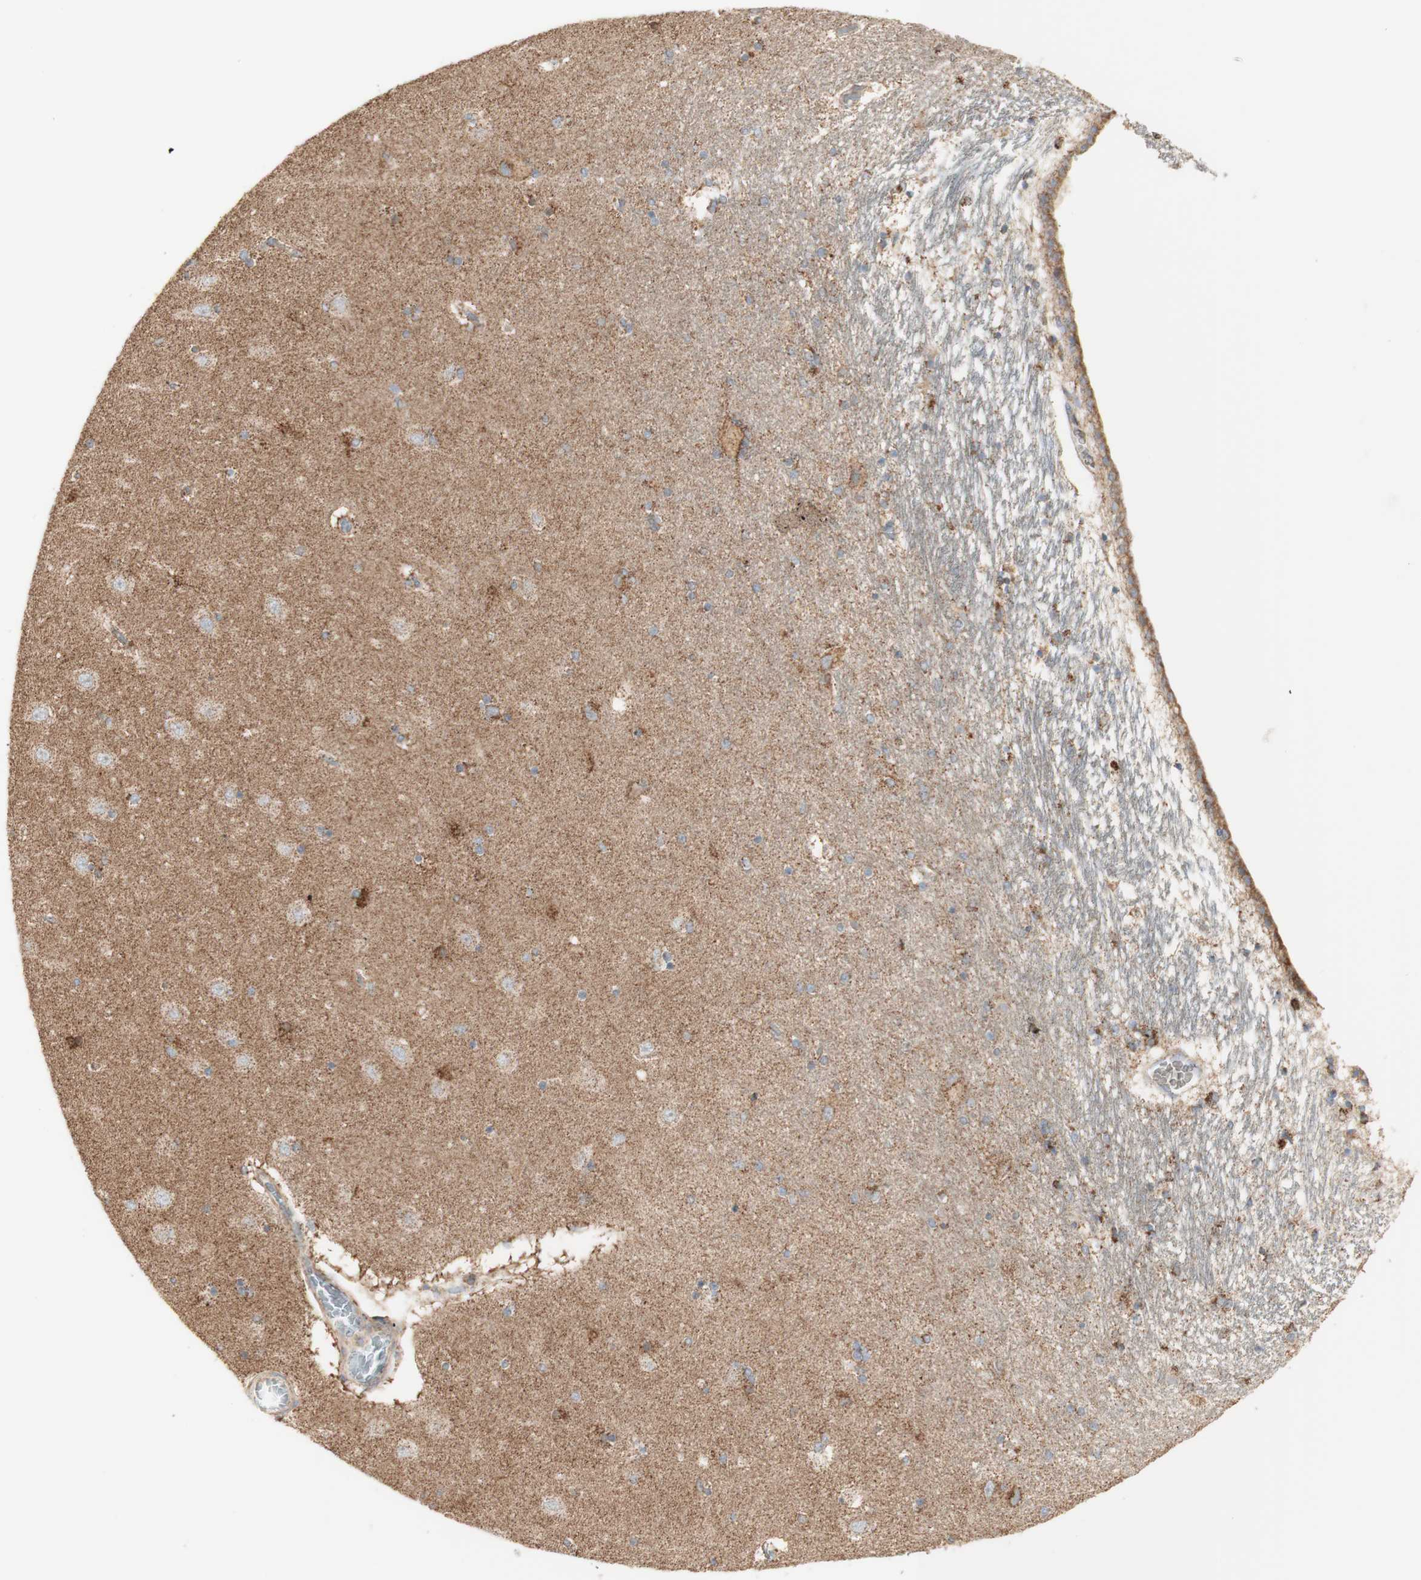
{"staining": {"intensity": "moderate", "quantity": "25%-75%", "location": "cytoplasmic/membranous"}, "tissue": "hippocampus", "cell_type": "Glial cells", "image_type": "normal", "snomed": [{"axis": "morphology", "description": "Normal tissue, NOS"}, {"axis": "topography", "description": "Hippocampus"}], "caption": "Immunohistochemical staining of unremarkable human hippocampus demonstrates 25%-75% levels of moderate cytoplasmic/membranous protein staining in approximately 25%-75% of glial cells.", "gene": "LETM1", "patient": {"sex": "female", "age": 54}}